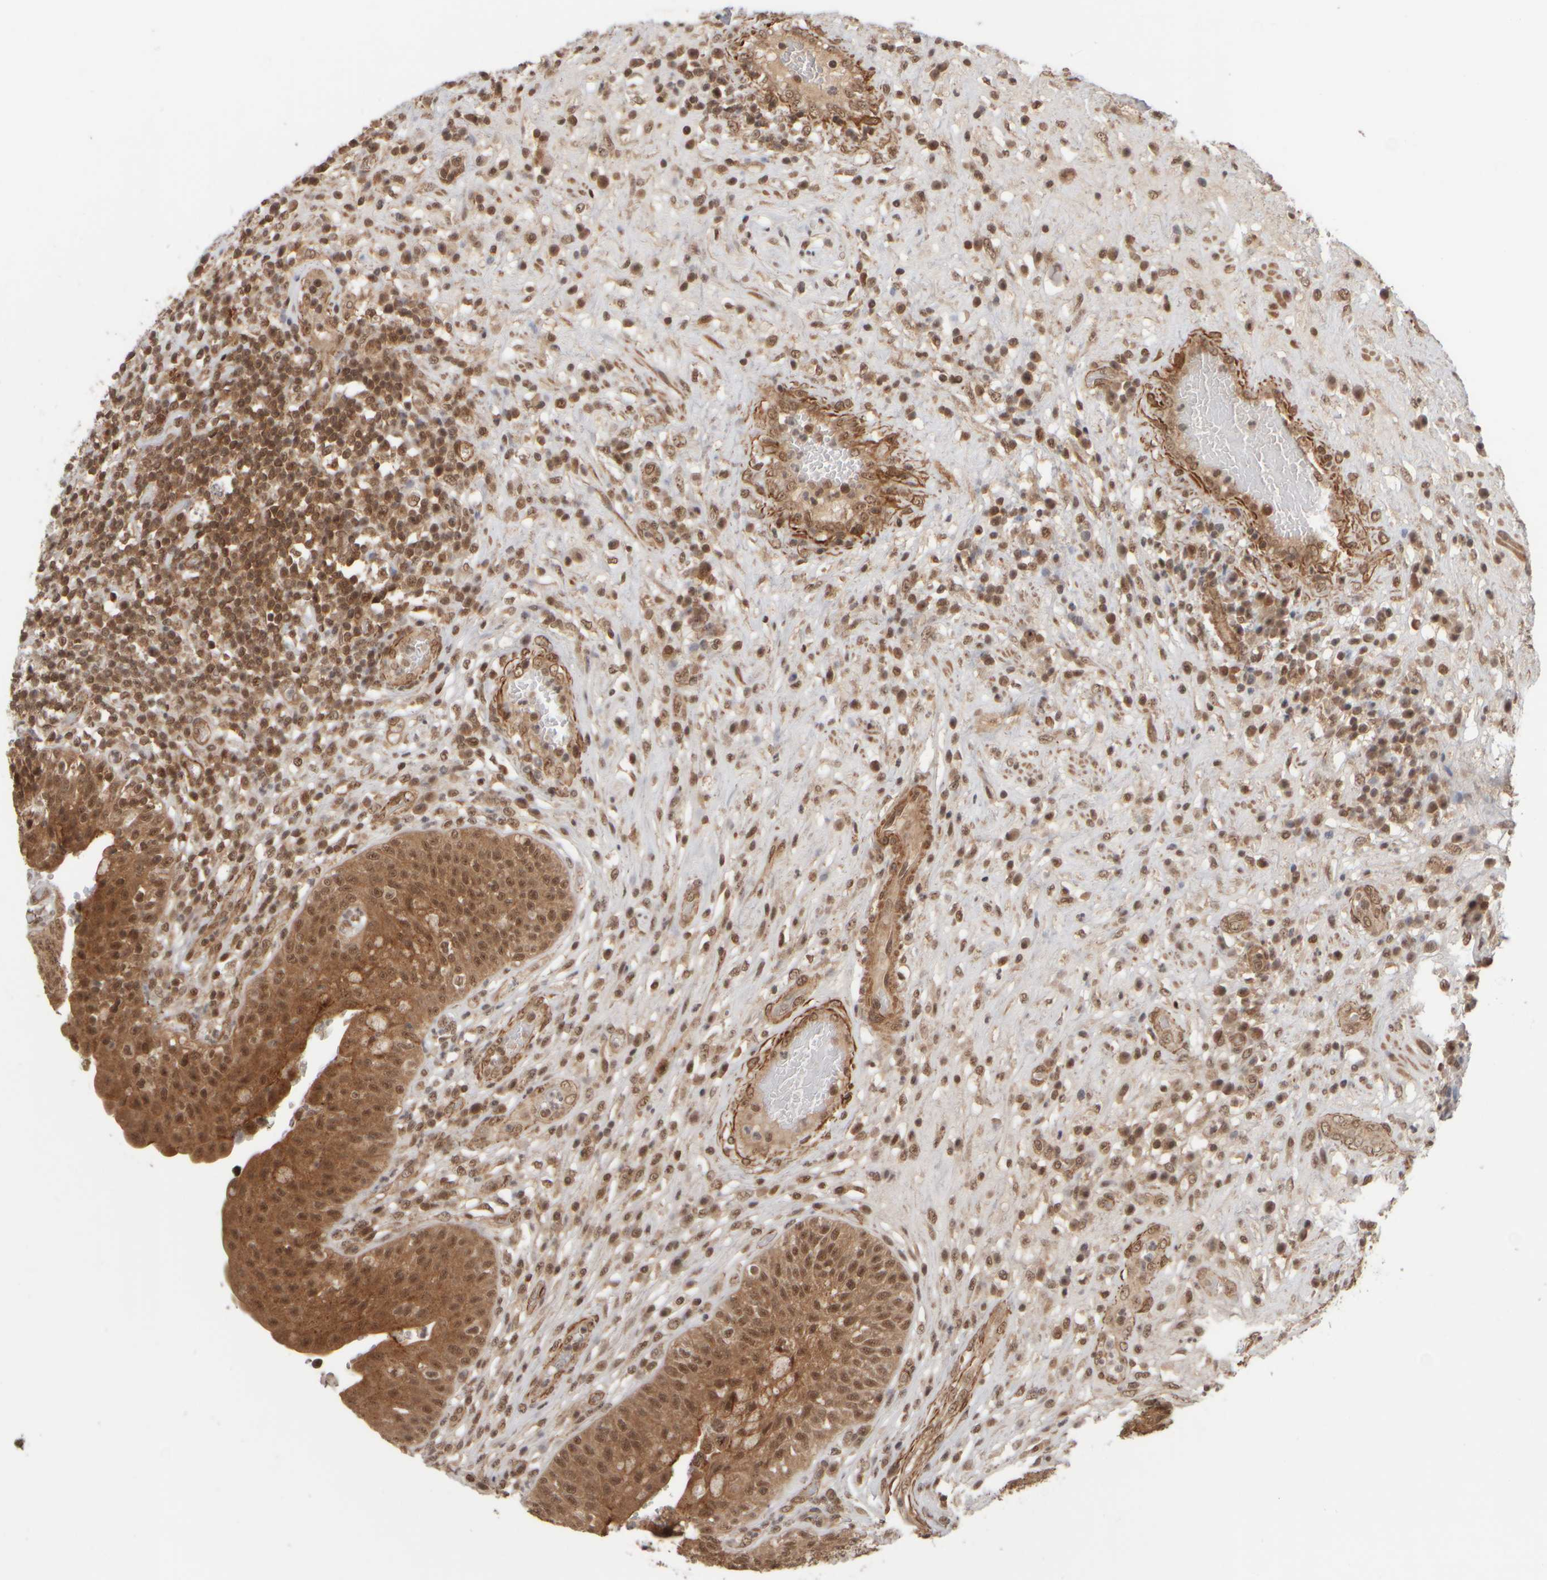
{"staining": {"intensity": "moderate", "quantity": ">75%", "location": "cytoplasmic/membranous,nuclear"}, "tissue": "urinary bladder", "cell_type": "Urothelial cells", "image_type": "normal", "snomed": [{"axis": "morphology", "description": "Normal tissue, NOS"}, {"axis": "topography", "description": "Urinary bladder"}], "caption": "Immunohistochemistry photomicrograph of normal urinary bladder stained for a protein (brown), which shows medium levels of moderate cytoplasmic/membranous,nuclear staining in about >75% of urothelial cells.", "gene": "SYNRG", "patient": {"sex": "female", "age": 62}}